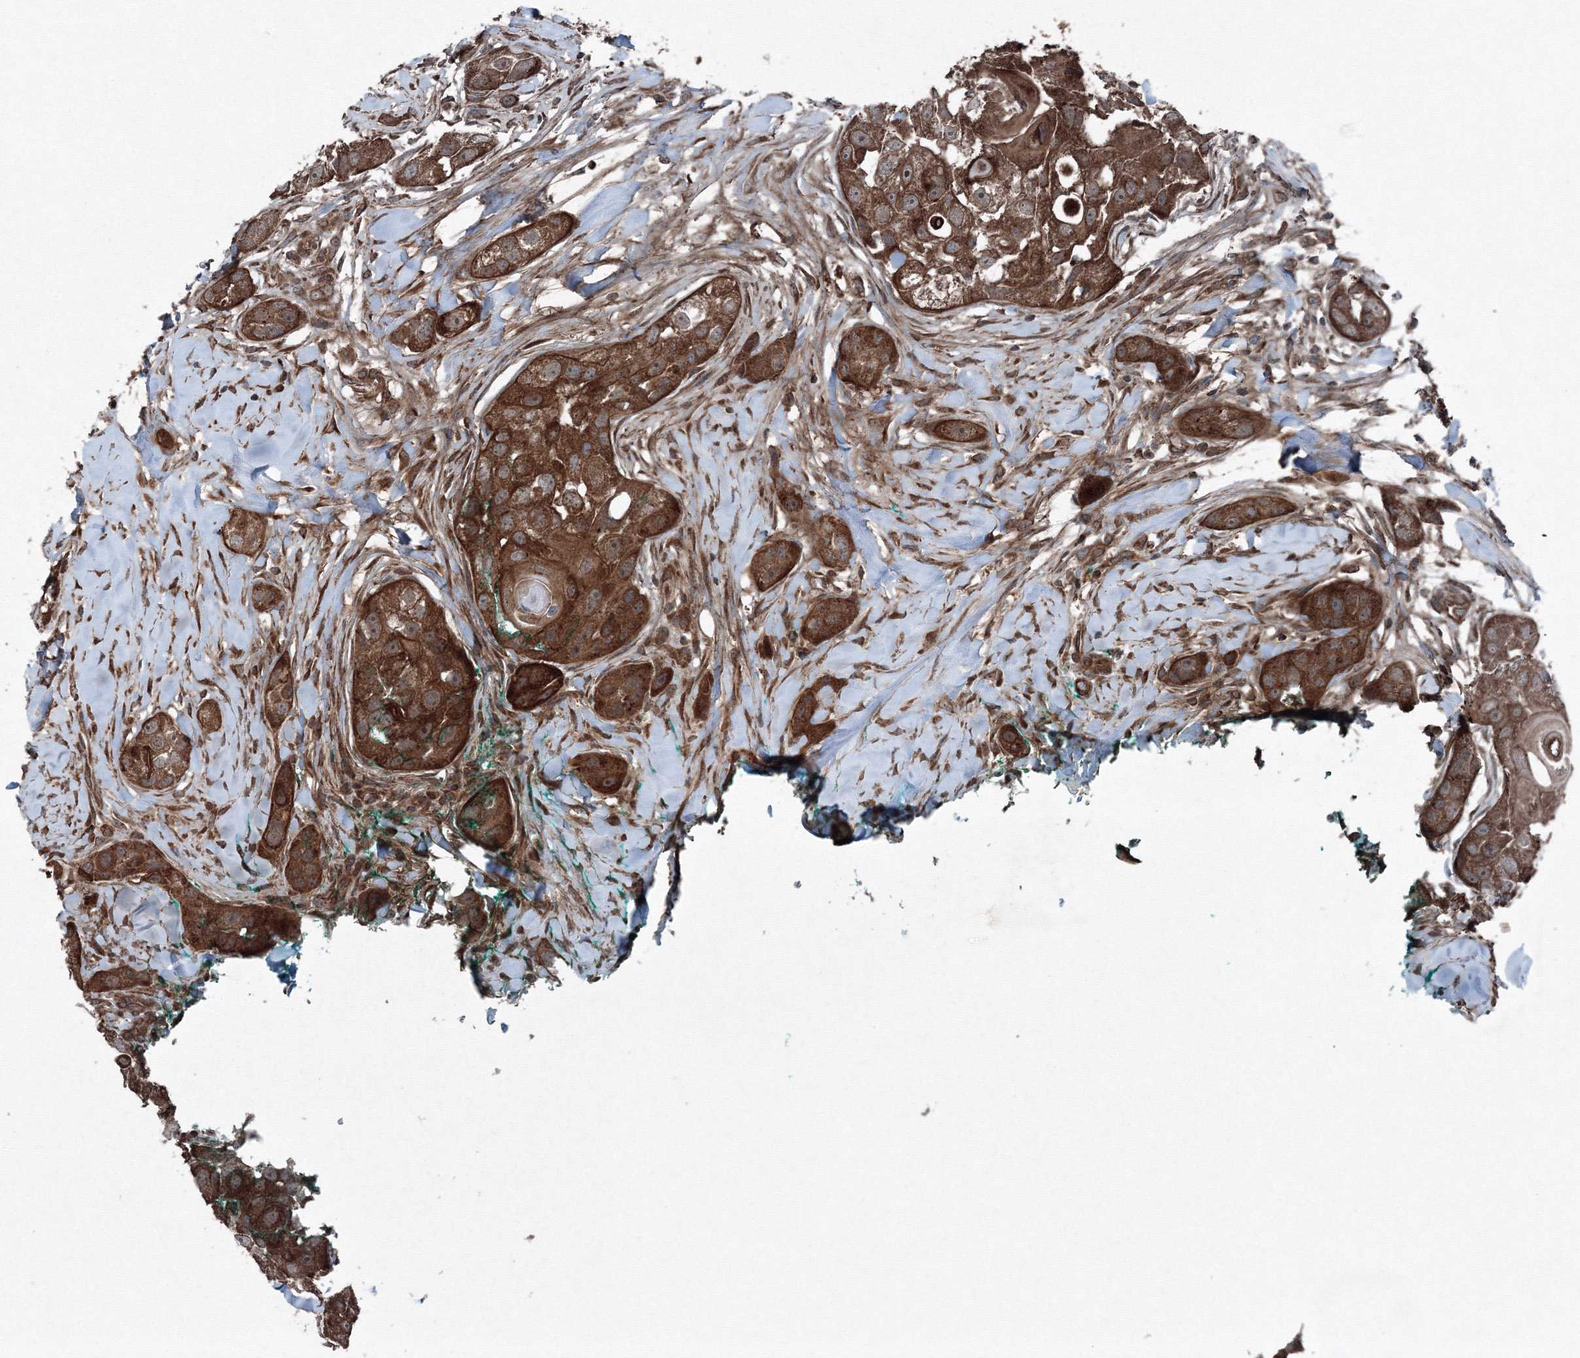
{"staining": {"intensity": "strong", "quantity": ">75%", "location": "cytoplasmic/membranous"}, "tissue": "head and neck cancer", "cell_type": "Tumor cells", "image_type": "cancer", "snomed": [{"axis": "morphology", "description": "Normal tissue, NOS"}, {"axis": "morphology", "description": "Squamous cell carcinoma, NOS"}, {"axis": "topography", "description": "Skeletal muscle"}, {"axis": "topography", "description": "Head-Neck"}], "caption": "DAB (3,3'-diaminobenzidine) immunohistochemical staining of human squamous cell carcinoma (head and neck) exhibits strong cytoplasmic/membranous protein expression in about >75% of tumor cells.", "gene": "COPS7B", "patient": {"sex": "male", "age": 51}}